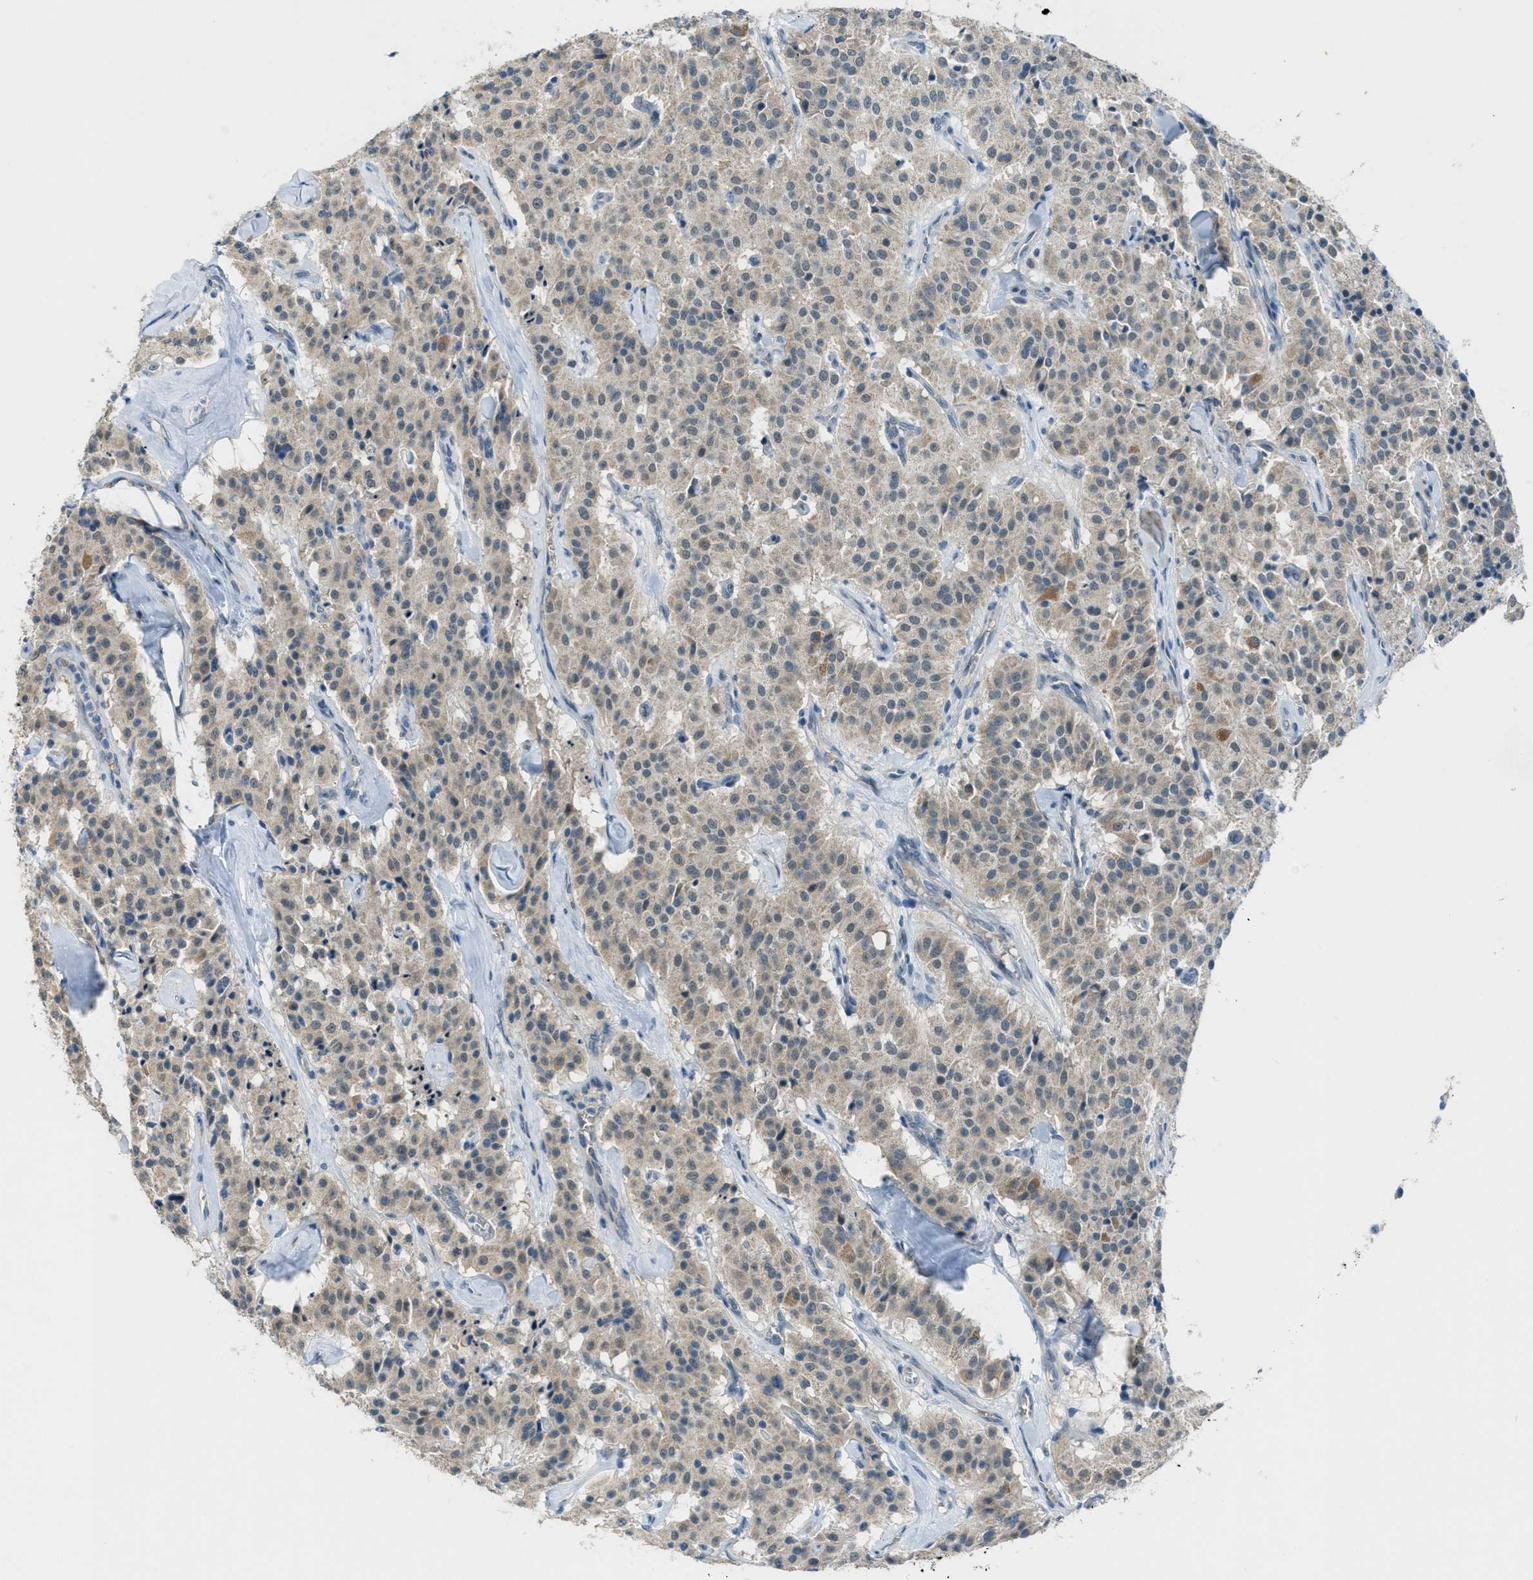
{"staining": {"intensity": "weak", "quantity": "<25%", "location": "cytoplasmic/membranous"}, "tissue": "carcinoid", "cell_type": "Tumor cells", "image_type": "cancer", "snomed": [{"axis": "morphology", "description": "Carcinoid, malignant, NOS"}, {"axis": "topography", "description": "Lung"}], "caption": "Immunohistochemical staining of carcinoid (malignant) reveals no significant staining in tumor cells.", "gene": "CDON", "patient": {"sex": "male", "age": 30}}